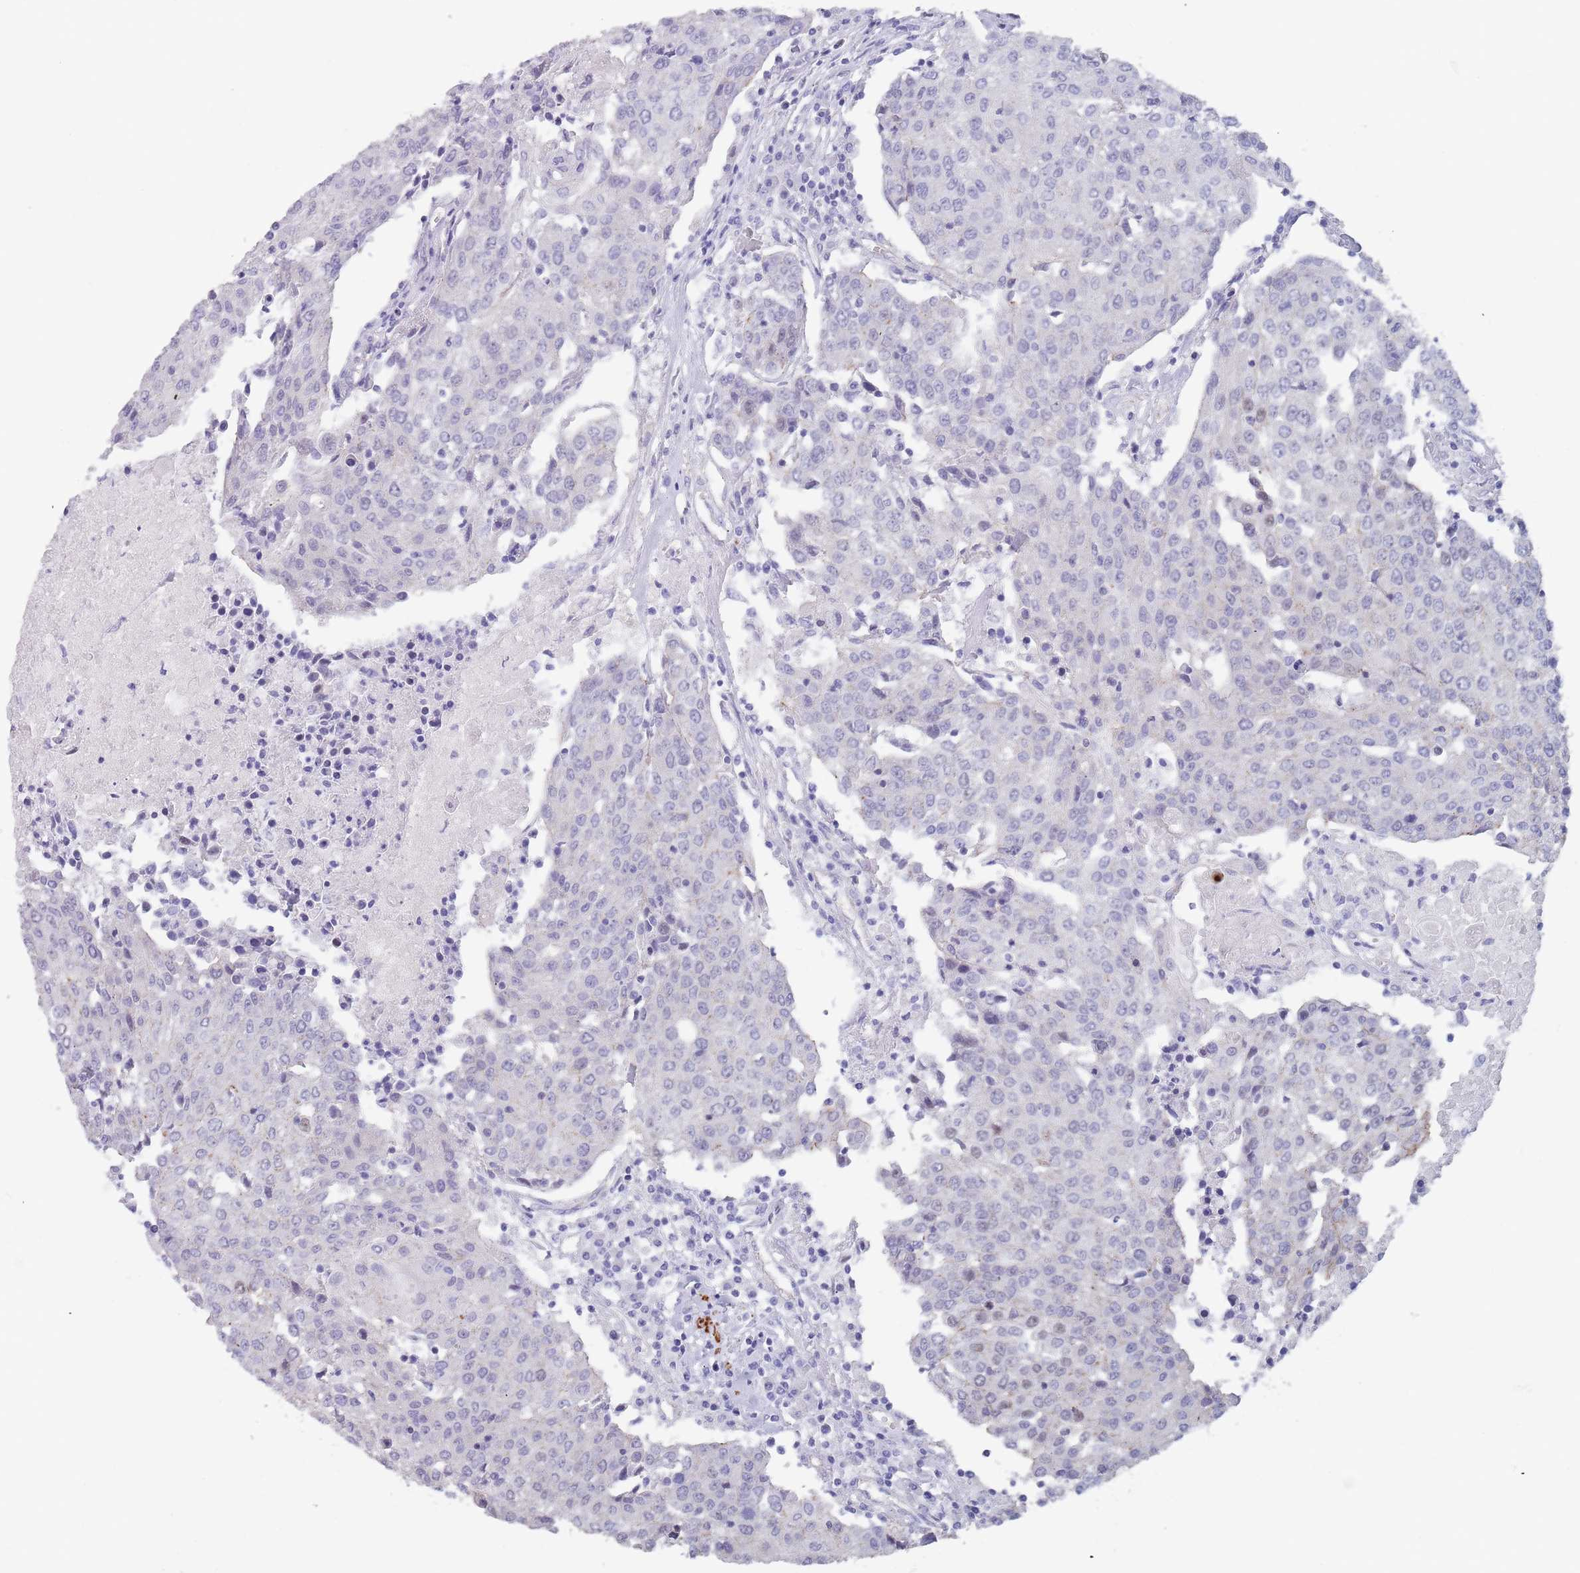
{"staining": {"intensity": "negative", "quantity": "none", "location": "none"}, "tissue": "urothelial cancer", "cell_type": "Tumor cells", "image_type": "cancer", "snomed": [{"axis": "morphology", "description": "Urothelial carcinoma, High grade"}, {"axis": "topography", "description": "Urinary bladder"}], "caption": "IHC of human urothelial carcinoma (high-grade) demonstrates no staining in tumor cells.", "gene": "OR5A2", "patient": {"sex": "female", "age": 85}}